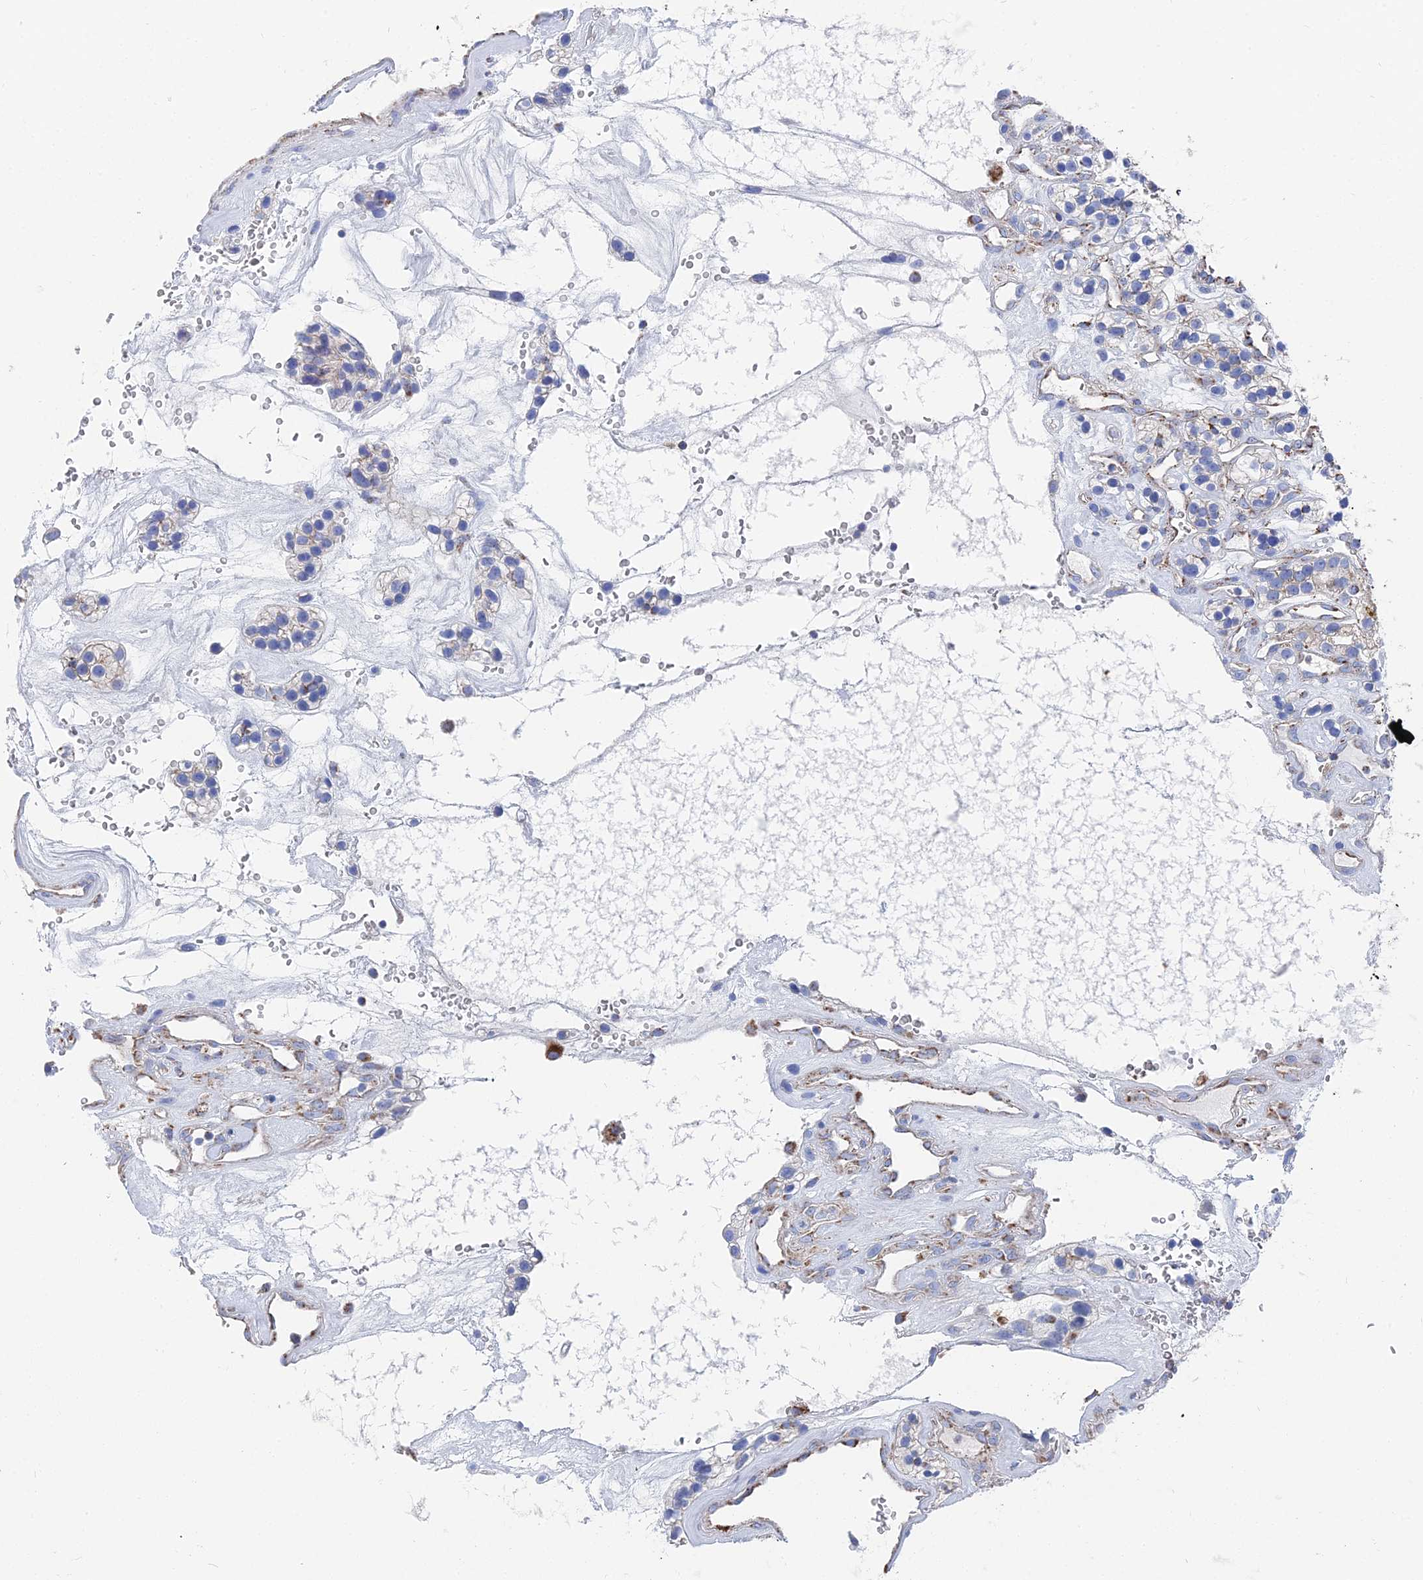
{"staining": {"intensity": "weak", "quantity": "<25%", "location": "cytoplasmic/membranous"}, "tissue": "renal cancer", "cell_type": "Tumor cells", "image_type": "cancer", "snomed": [{"axis": "morphology", "description": "Adenocarcinoma, NOS"}, {"axis": "topography", "description": "Kidney"}], "caption": "This is an IHC histopathology image of renal cancer (adenocarcinoma). There is no positivity in tumor cells.", "gene": "IFT80", "patient": {"sex": "female", "age": 57}}